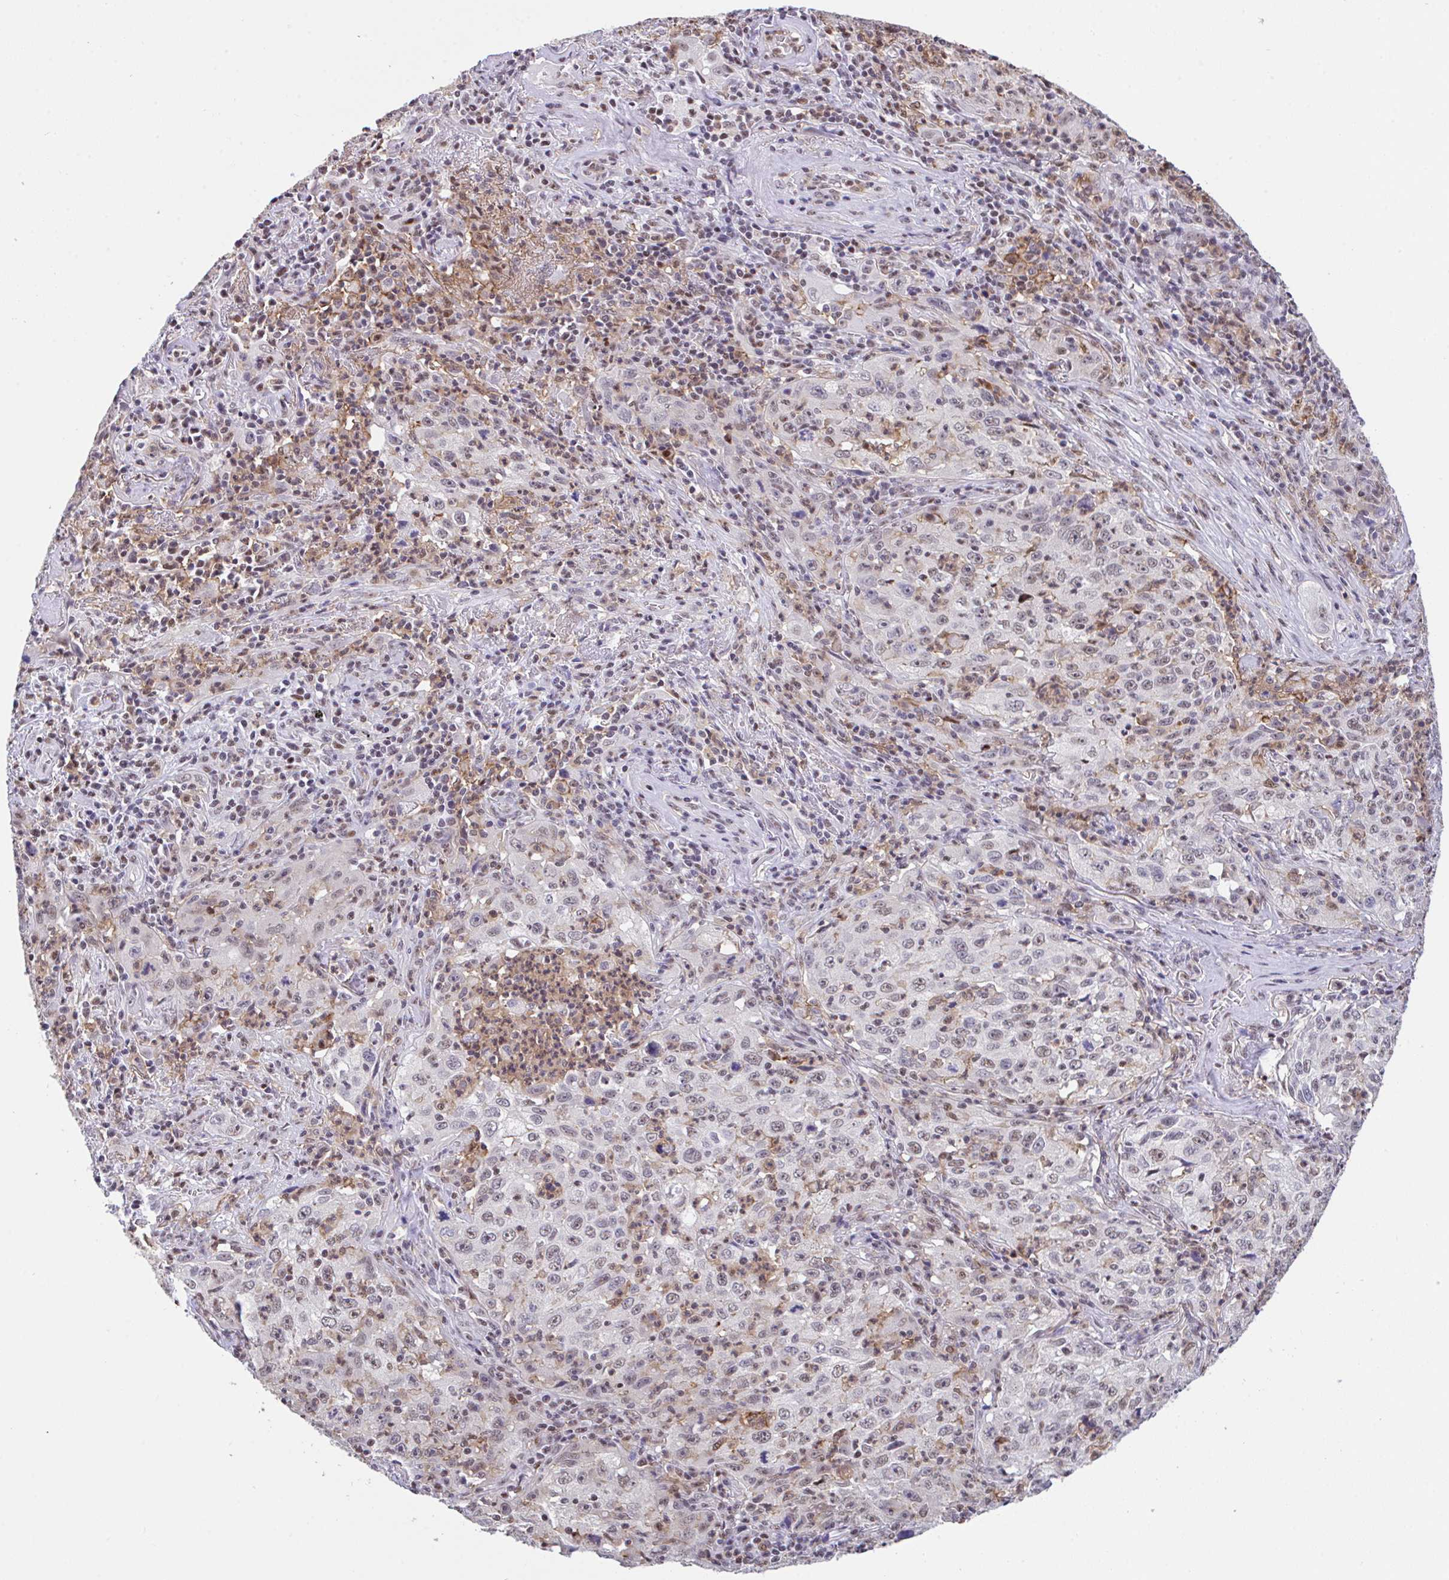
{"staining": {"intensity": "moderate", "quantity": "25%-75%", "location": "nuclear"}, "tissue": "lung cancer", "cell_type": "Tumor cells", "image_type": "cancer", "snomed": [{"axis": "morphology", "description": "Squamous cell carcinoma, NOS"}, {"axis": "topography", "description": "Lung"}], "caption": "A histopathology image of squamous cell carcinoma (lung) stained for a protein shows moderate nuclear brown staining in tumor cells.", "gene": "OR6K3", "patient": {"sex": "male", "age": 71}}